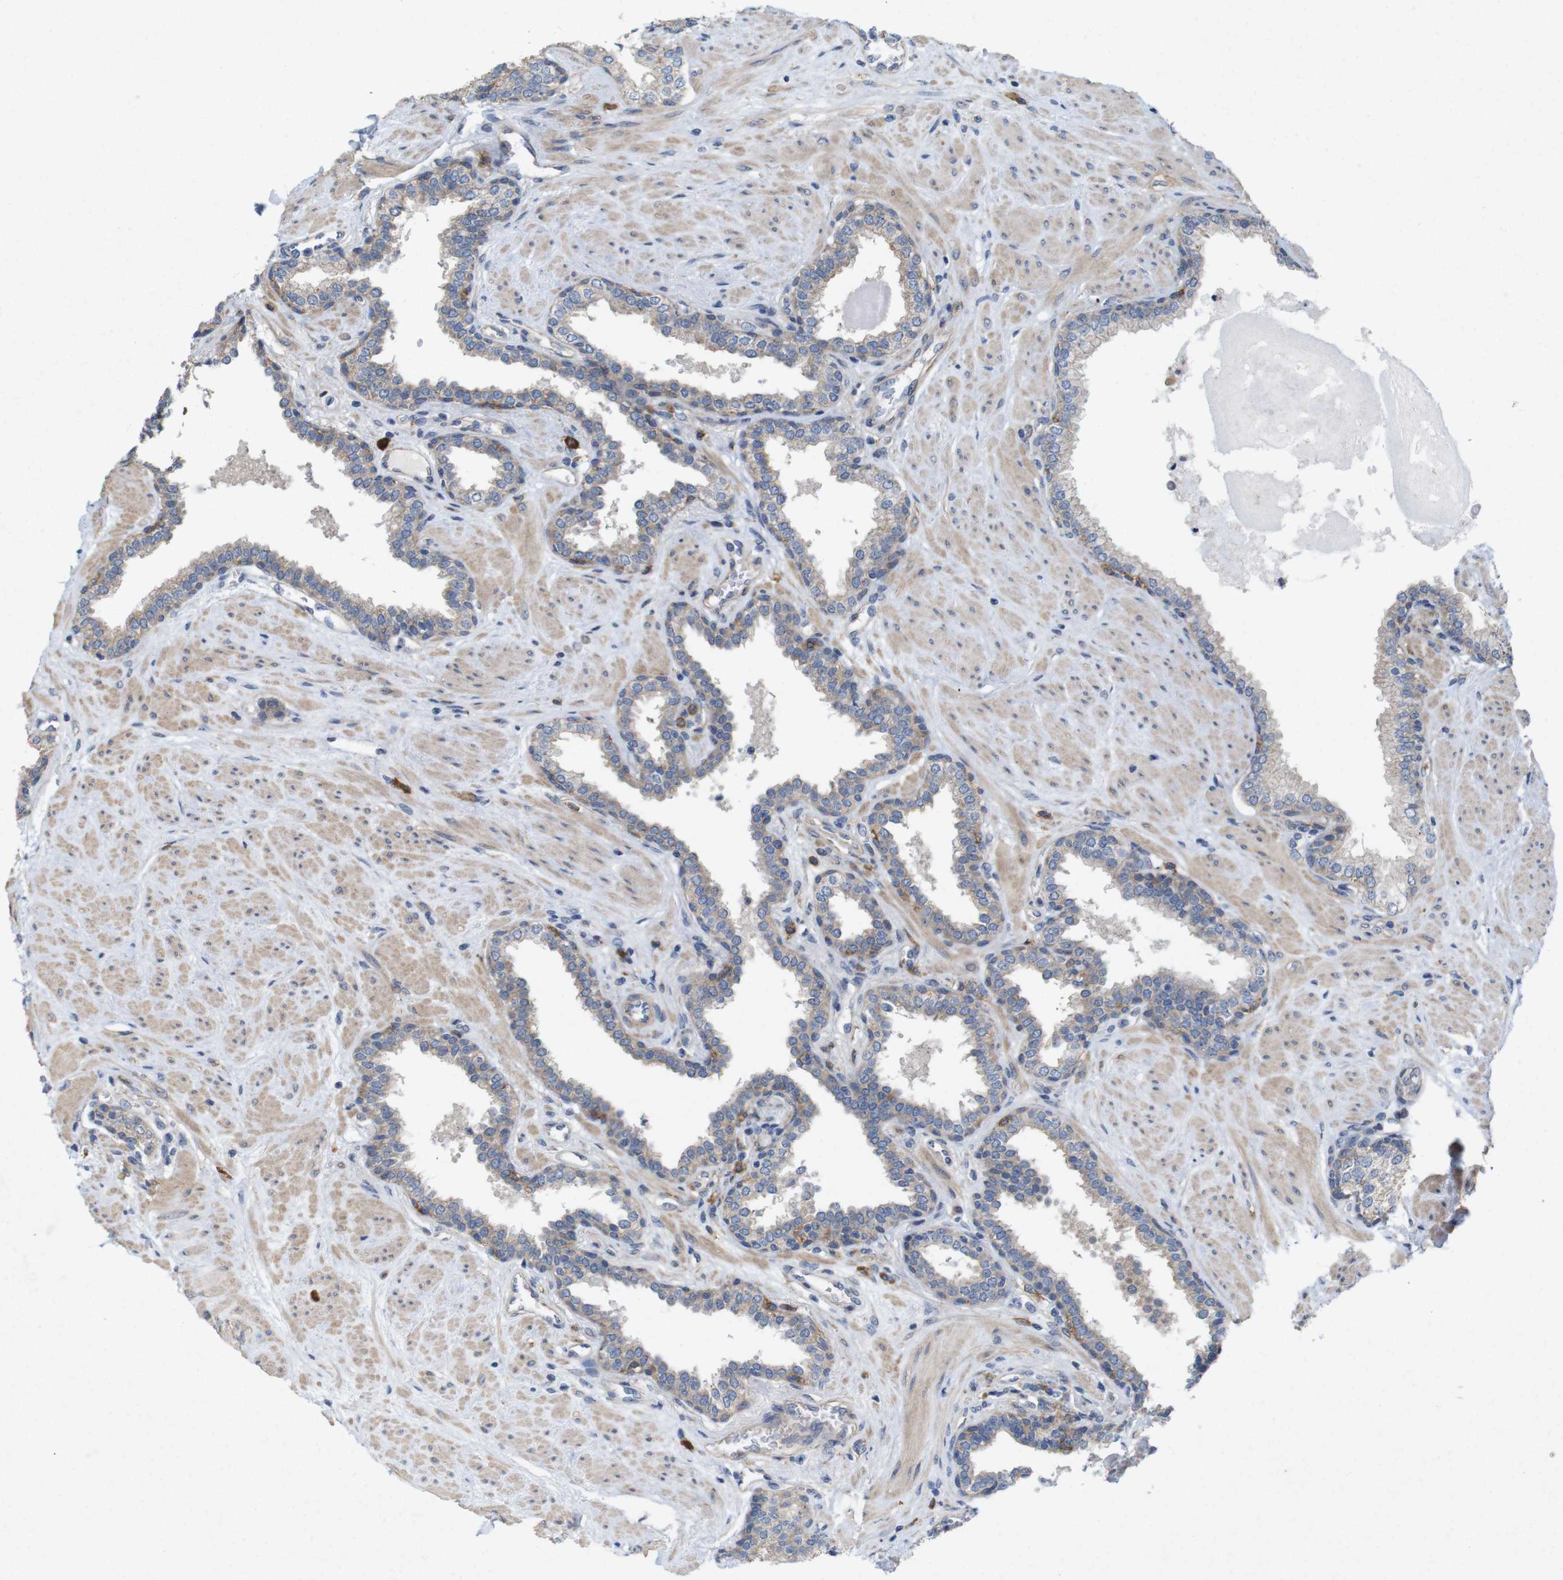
{"staining": {"intensity": "weak", "quantity": "<25%", "location": "cytoplasmic/membranous"}, "tissue": "prostate", "cell_type": "Glandular cells", "image_type": "normal", "snomed": [{"axis": "morphology", "description": "Normal tissue, NOS"}, {"axis": "topography", "description": "Prostate"}], "caption": "Prostate stained for a protein using IHC shows no positivity glandular cells.", "gene": "SIGLEC8", "patient": {"sex": "male", "age": 51}}